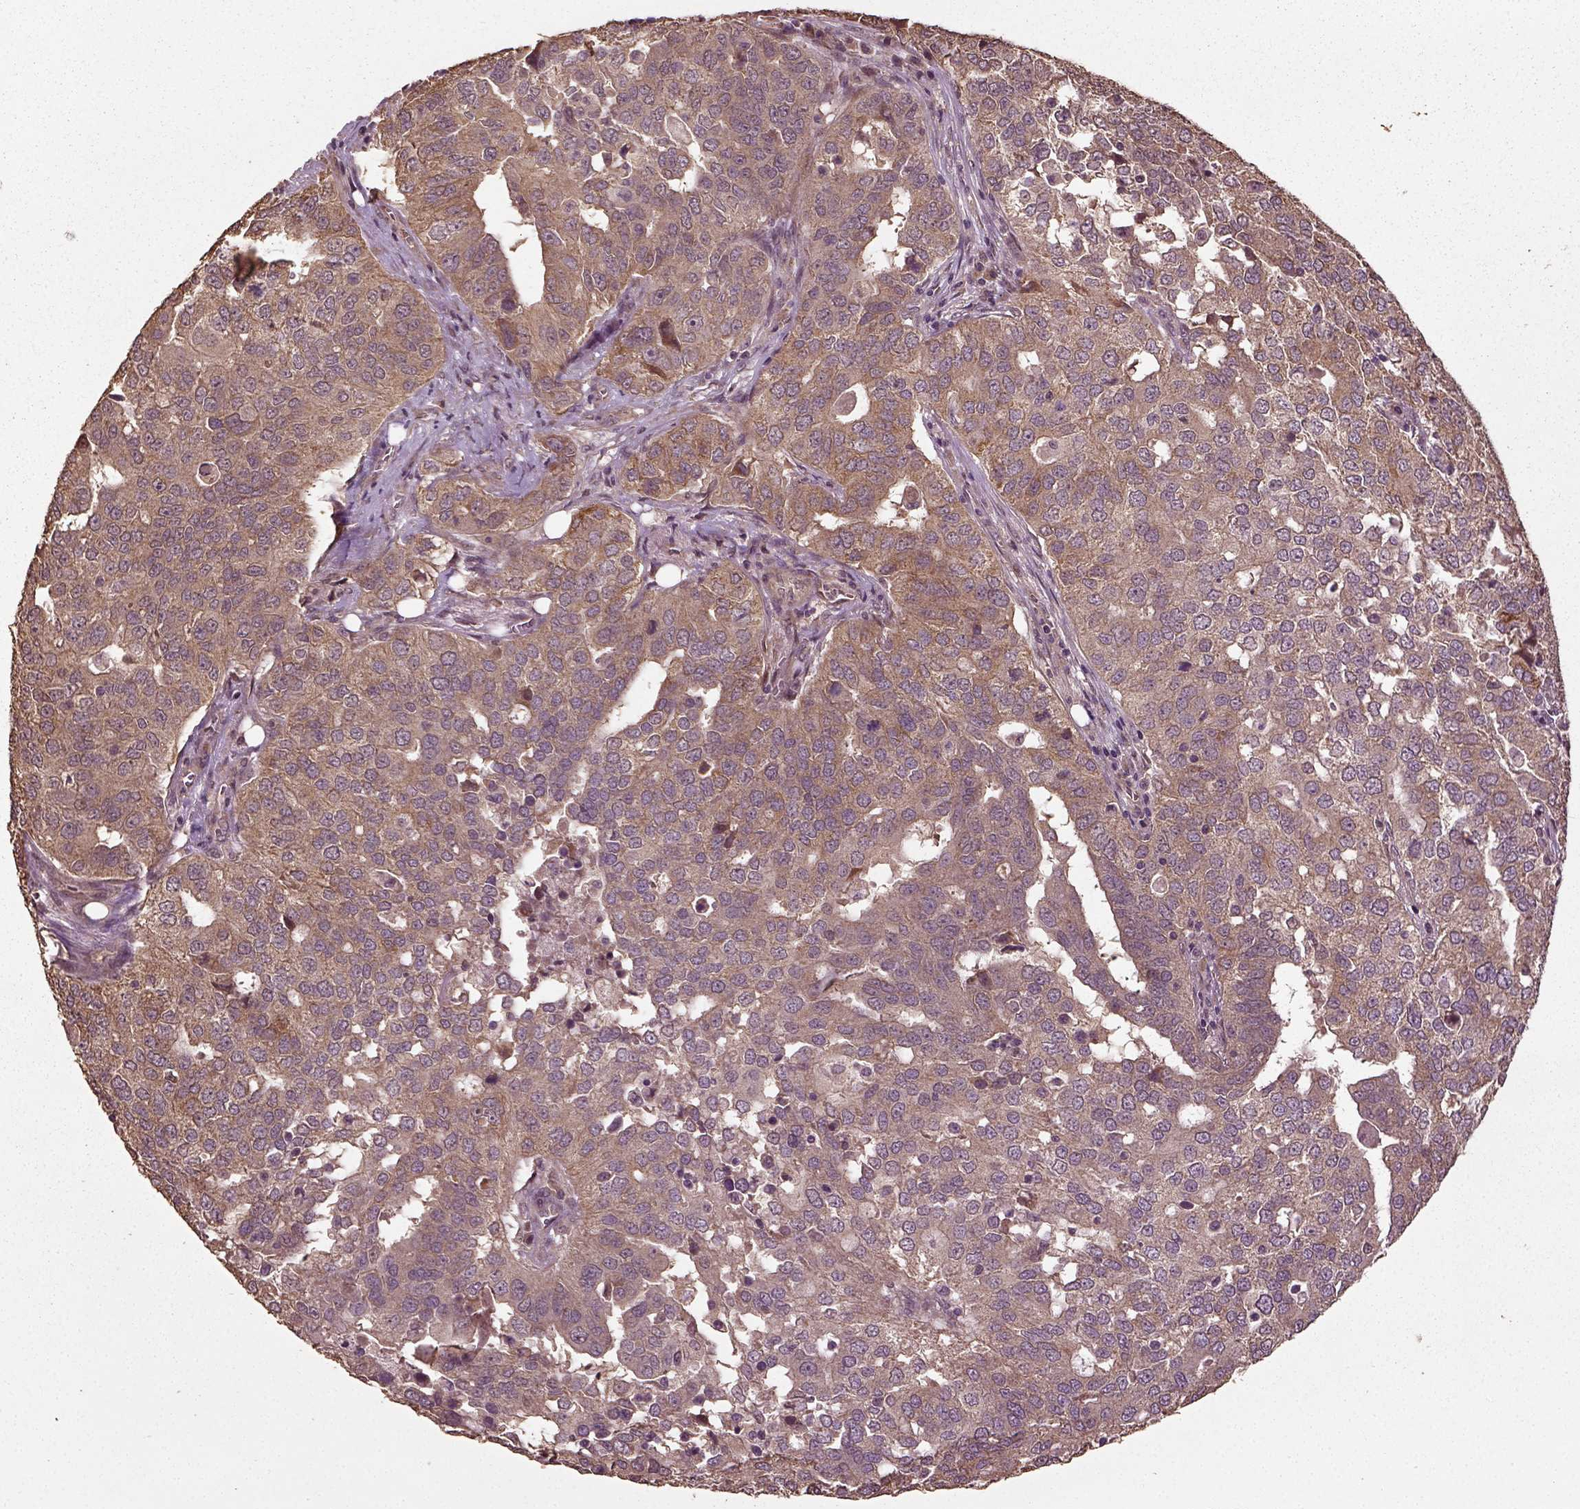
{"staining": {"intensity": "moderate", "quantity": "<25%", "location": "cytoplasmic/membranous"}, "tissue": "ovarian cancer", "cell_type": "Tumor cells", "image_type": "cancer", "snomed": [{"axis": "morphology", "description": "Carcinoma, endometroid"}, {"axis": "topography", "description": "Soft tissue"}, {"axis": "topography", "description": "Ovary"}], "caption": "The micrograph displays immunohistochemical staining of ovarian cancer (endometroid carcinoma). There is moderate cytoplasmic/membranous expression is seen in approximately <25% of tumor cells.", "gene": "ERV3-1", "patient": {"sex": "female", "age": 52}}